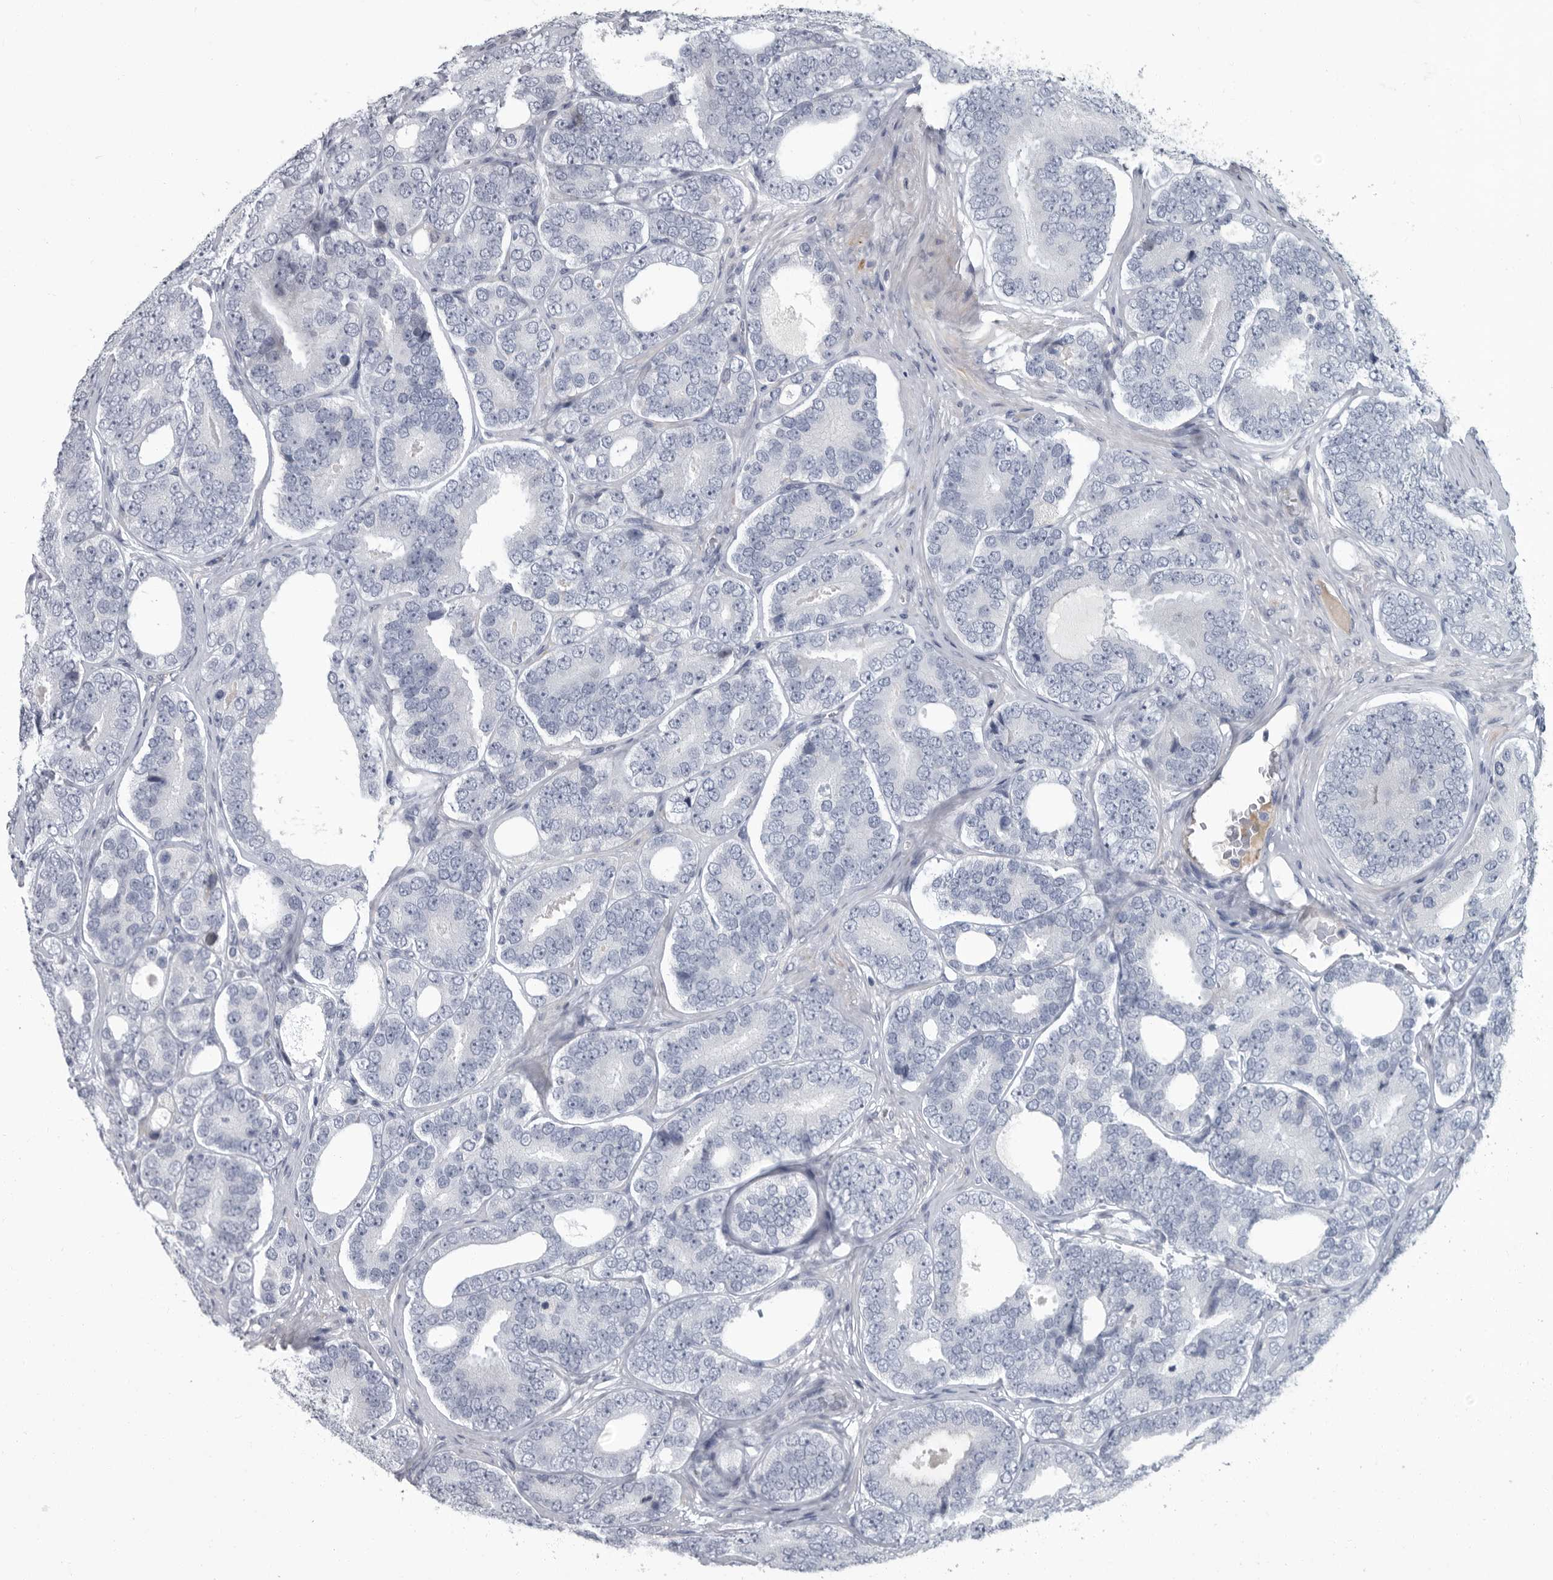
{"staining": {"intensity": "negative", "quantity": "none", "location": "none"}, "tissue": "prostate cancer", "cell_type": "Tumor cells", "image_type": "cancer", "snomed": [{"axis": "morphology", "description": "Adenocarcinoma, High grade"}, {"axis": "topography", "description": "Prostate"}], "caption": "A micrograph of prostate cancer (adenocarcinoma (high-grade)) stained for a protein reveals no brown staining in tumor cells.", "gene": "SLC25A39", "patient": {"sex": "male", "age": 56}}